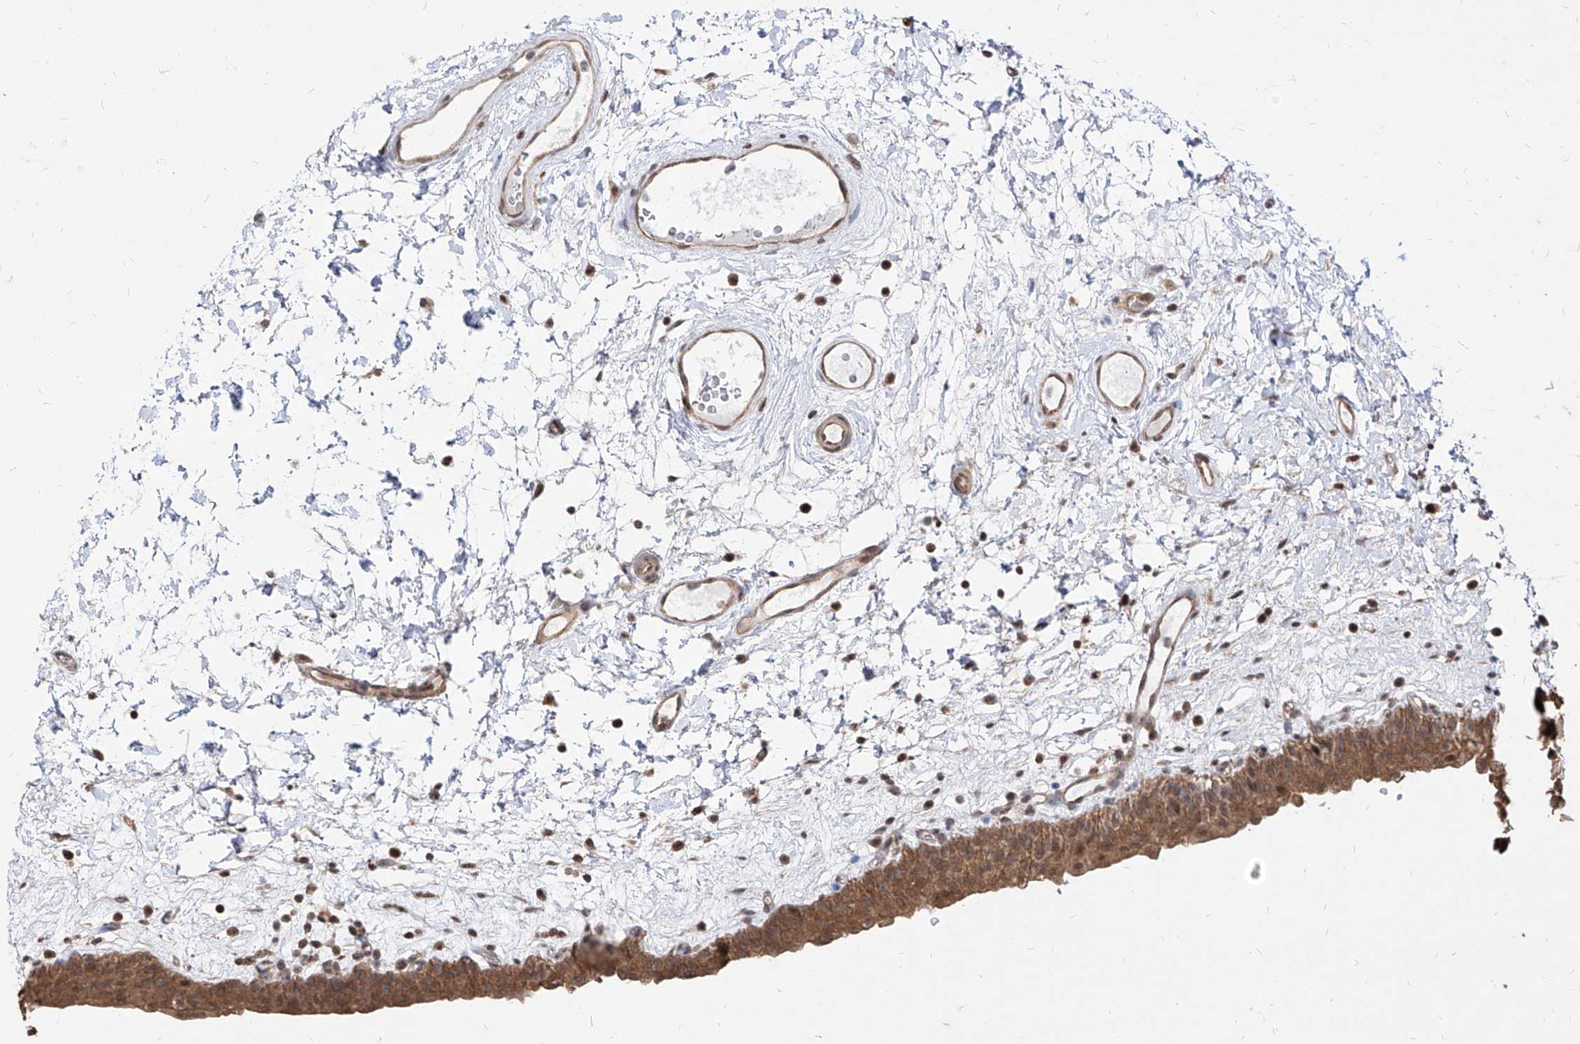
{"staining": {"intensity": "moderate", "quantity": ">75%", "location": "cytoplasmic/membranous,nuclear"}, "tissue": "urinary bladder", "cell_type": "Urothelial cells", "image_type": "normal", "snomed": [{"axis": "morphology", "description": "Normal tissue, NOS"}, {"axis": "topography", "description": "Urinary bladder"}], "caption": "Immunohistochemistry histopathology image of benign urinary bladder: urinary bladder stained using immunohistochemistry (IHC) demonstrates medium levels of moderate protein expression localized specifically in the cytoplasmic/membranous,nuclear of urothelial cells, appearing as a cytoplasmic/membranous,nuclear brown color.", "gene": "C8orf82", "patient": {"sex": "male", "age": 83}}